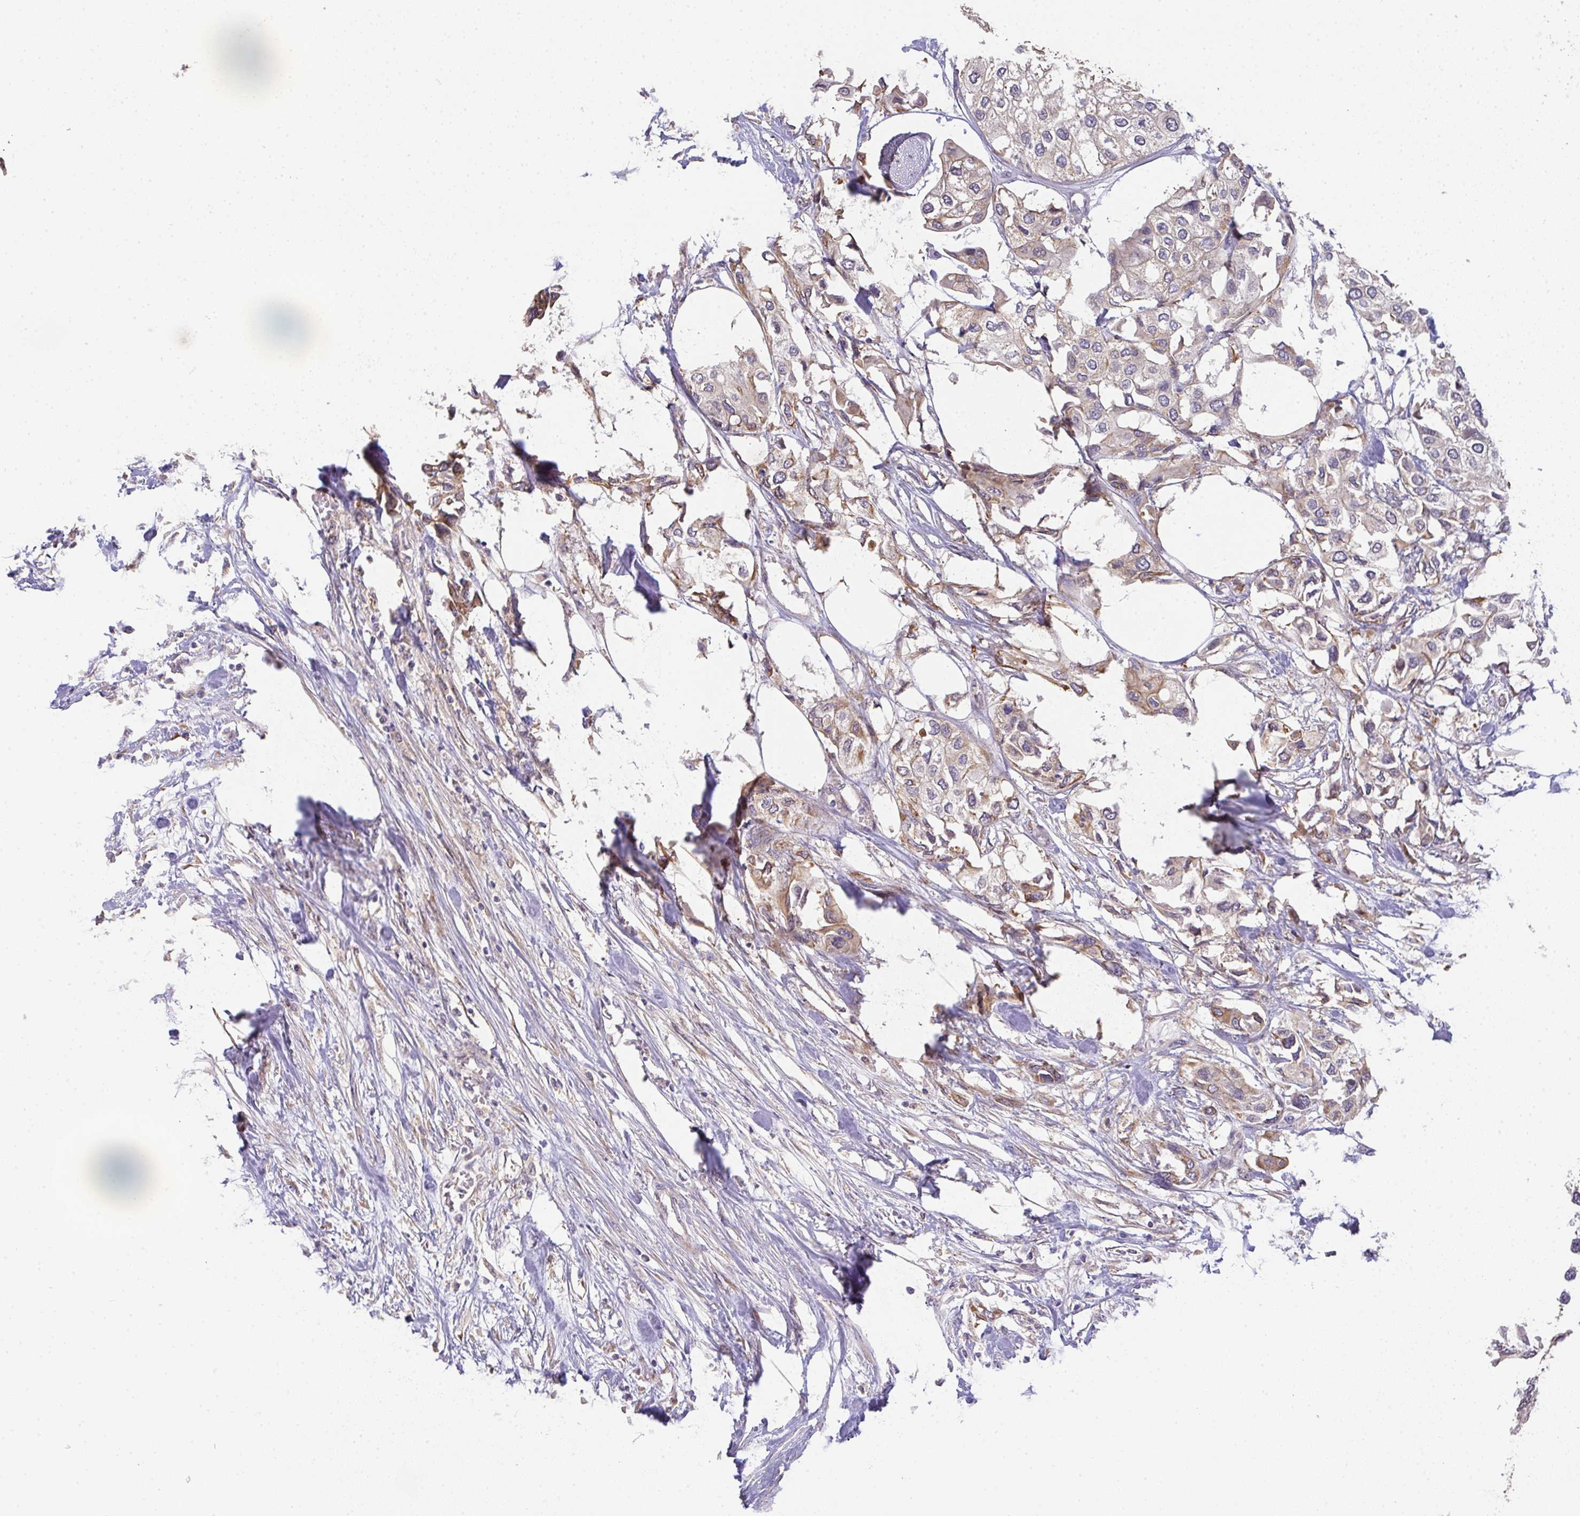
{"staining": {"intensity": "weak", "quantity": "25%-75%", "location": "cytoplasmic/membranous"}, "tissue": "urothelial cancer", "cell_type": "Tumor cells", "image_type": "cancer", "snomed": [{"axis": "morphology", "description": "Urothelial carcinoma, High grade"}, {"axis": "topography", "description": "Urinary bladder"}], "caption": "Weak cytoplasmic/membranous positivity for a protein is seen in approximately 25%-75% of tumor cells of high-grade urothelial carcinoma using immunohistochemistry.", "gene": "EEF1AKMT1", "patient": {"sex": "male", "age": 64}}